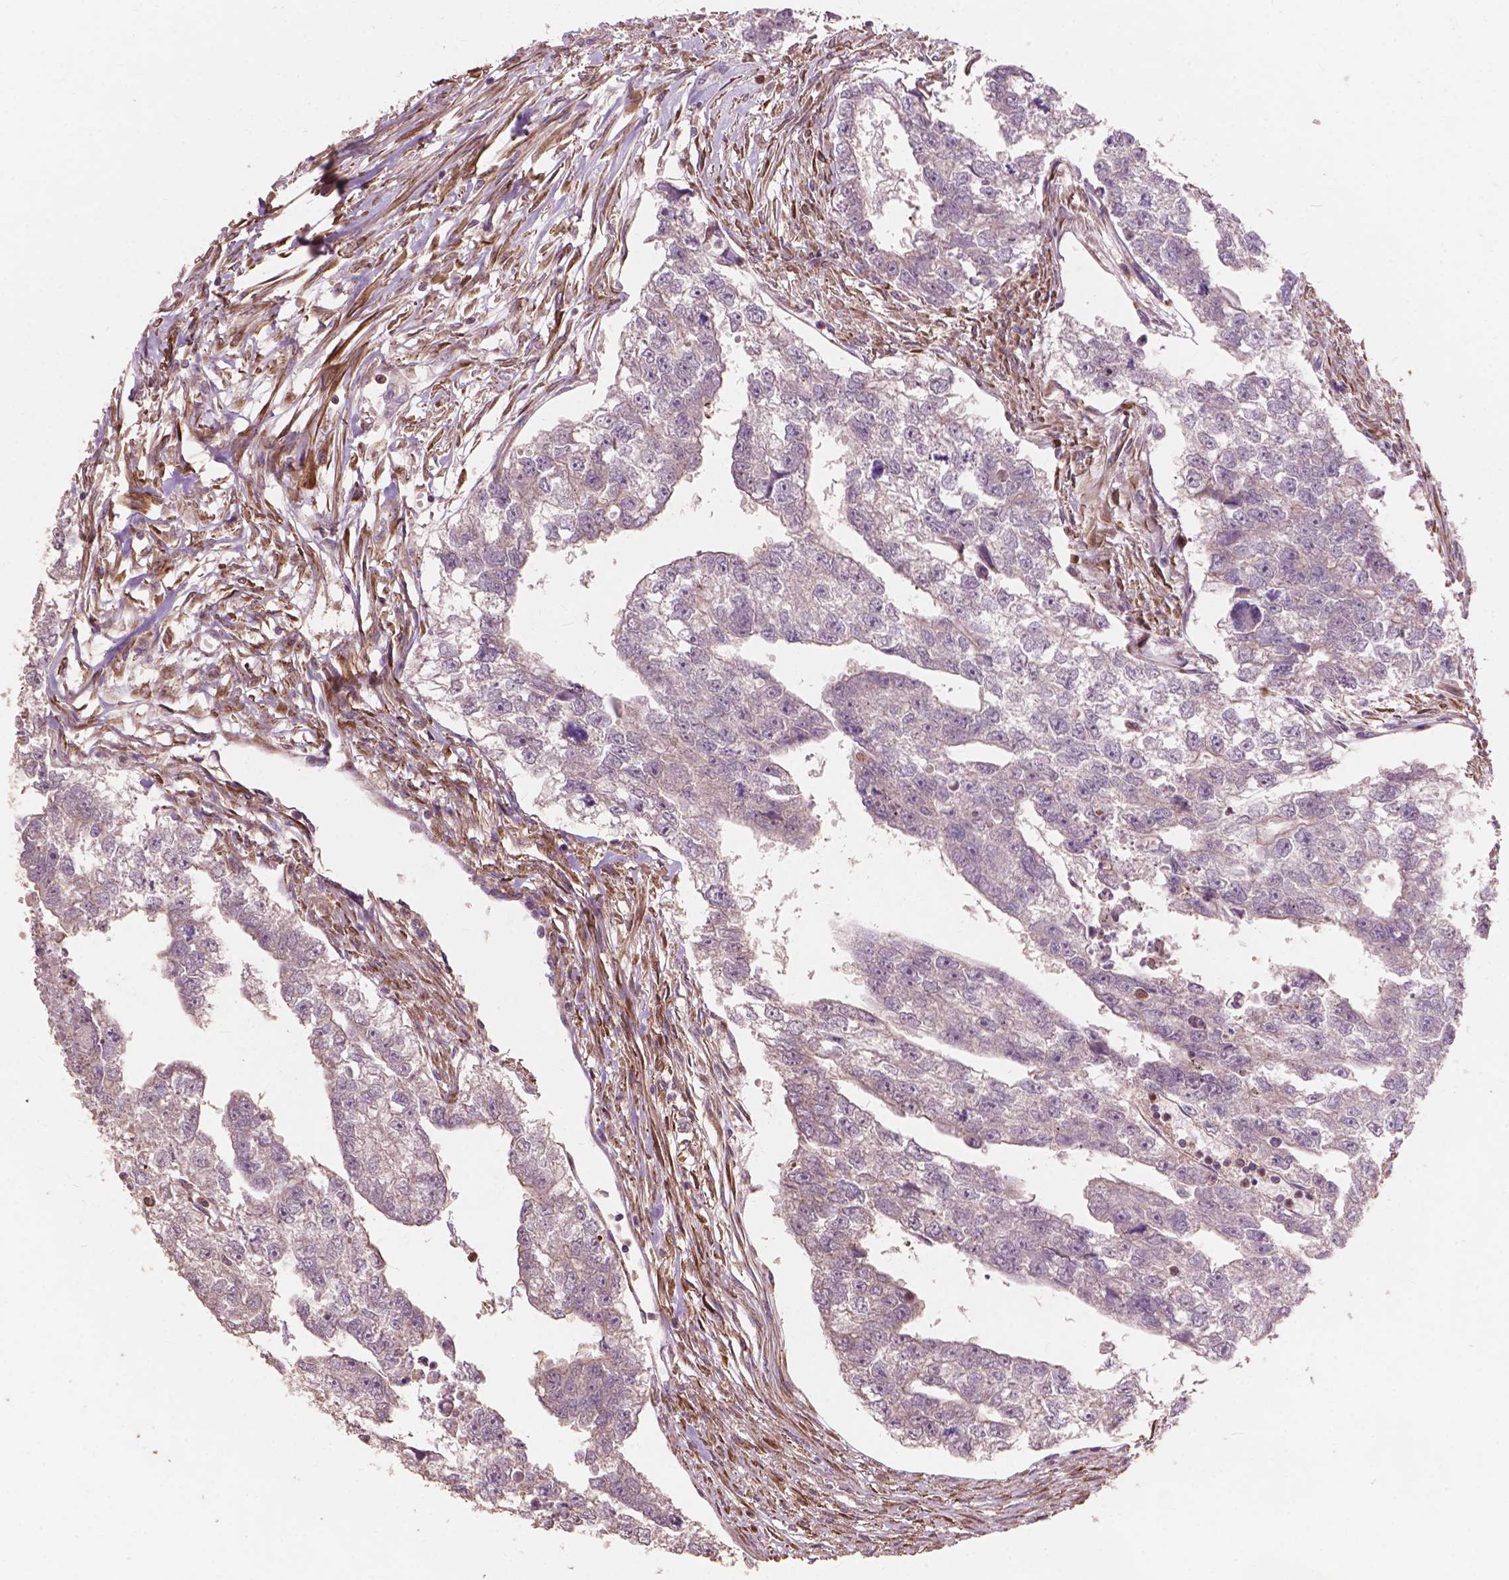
{"staining": {"intensity": "negative", "quantity": "none", "location": "none"}, "tissue": "testis cancer", "cell_type": "Tumor cells", "image_type": "cancer", "snomed": [{"axis": "morphology", "description": "Carcinoma, Embryonal, NOS"}, {"axis": "morphology", "description": "Teratoma, malignant, NOS"}, {"axis": "topography", "description": "Testis"}], "caption": "Immunohistochemistry (IHC) histopathology image of human teratoma (malignant) (testis) stained for a protein (brown), which shows no staining in tumor cells.", "gene": "FNIP1", "patient": {"sex": "male", "age": 44}}